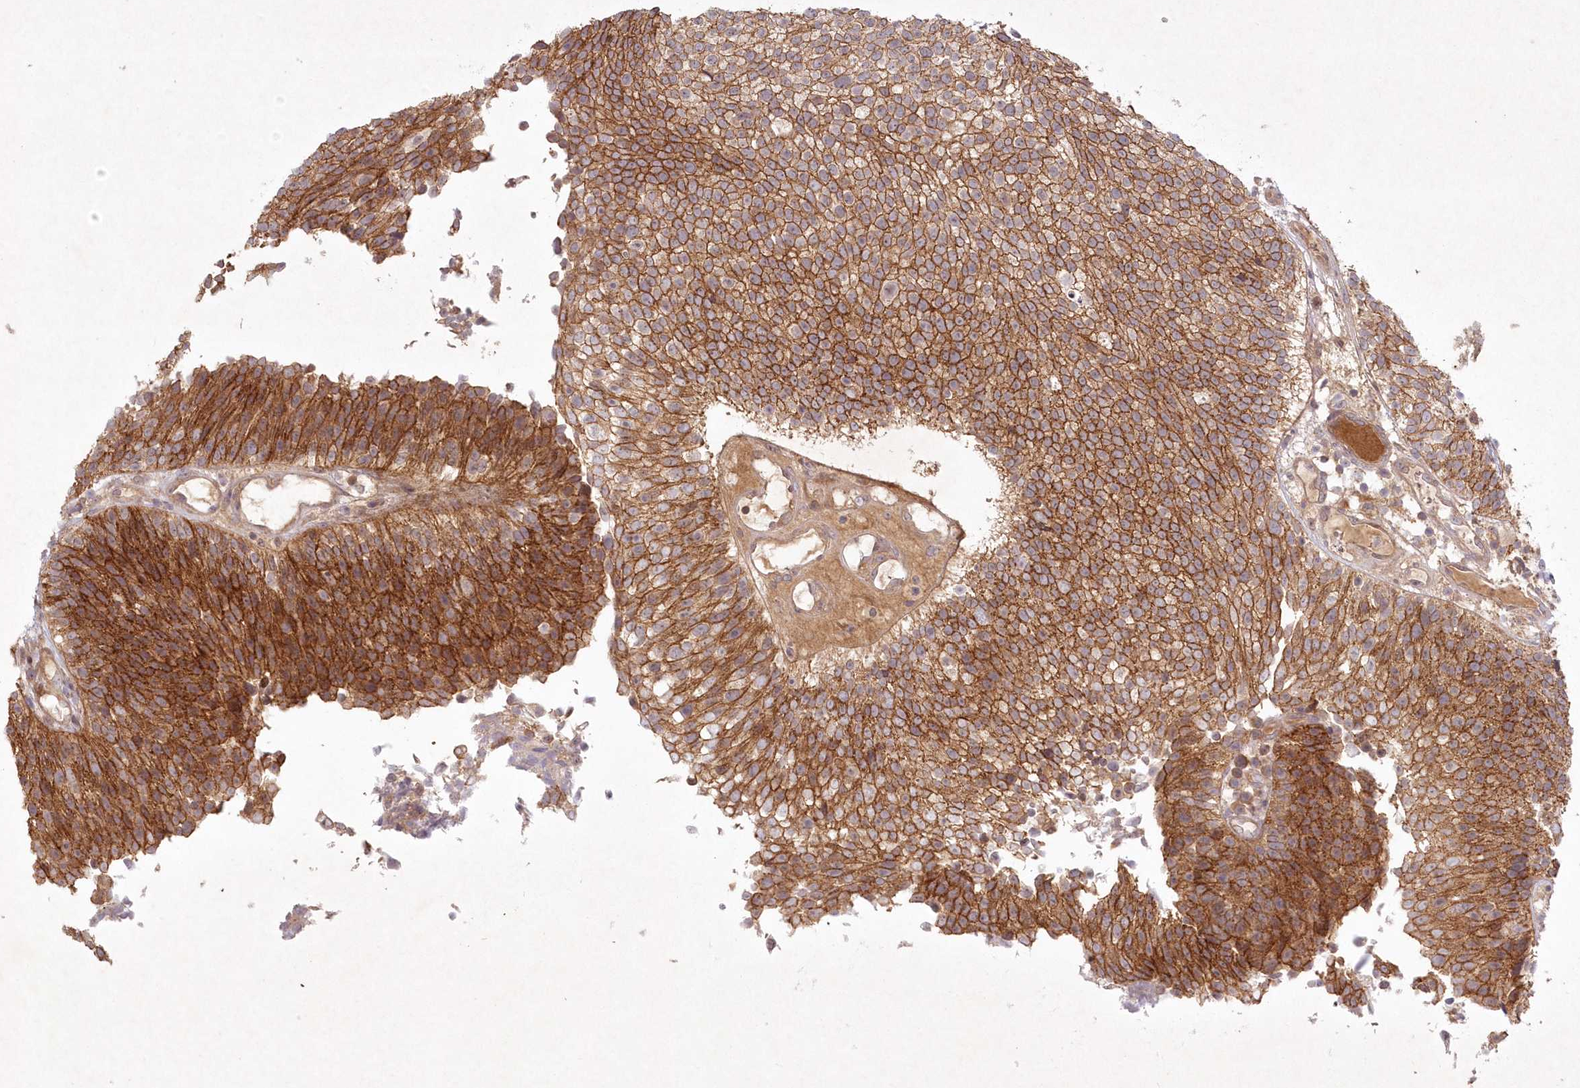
{"staining": {"intensity": "strong", "quantity": ">75%", "location": "cytoplasmic/membranous"}, "tissue": "urothelial cancer", "cell_type": "Tumor cells", "image_type": "cancer", "snomed": [{"axis": "morphology", "description": "Urothelial carcinoma, Low grade"}, {"axis": "topography", "description": "Urinary bladder"}], "caption": "Immunohistochemistry of human urothelial carcinoma (low-grade) exhibits high levels of strong cytoplasmic/membranous staining in approximately >75% of tumor cells.", "gene": "TOGARAM2", "patient": {"sex": "male", "age": 86}}